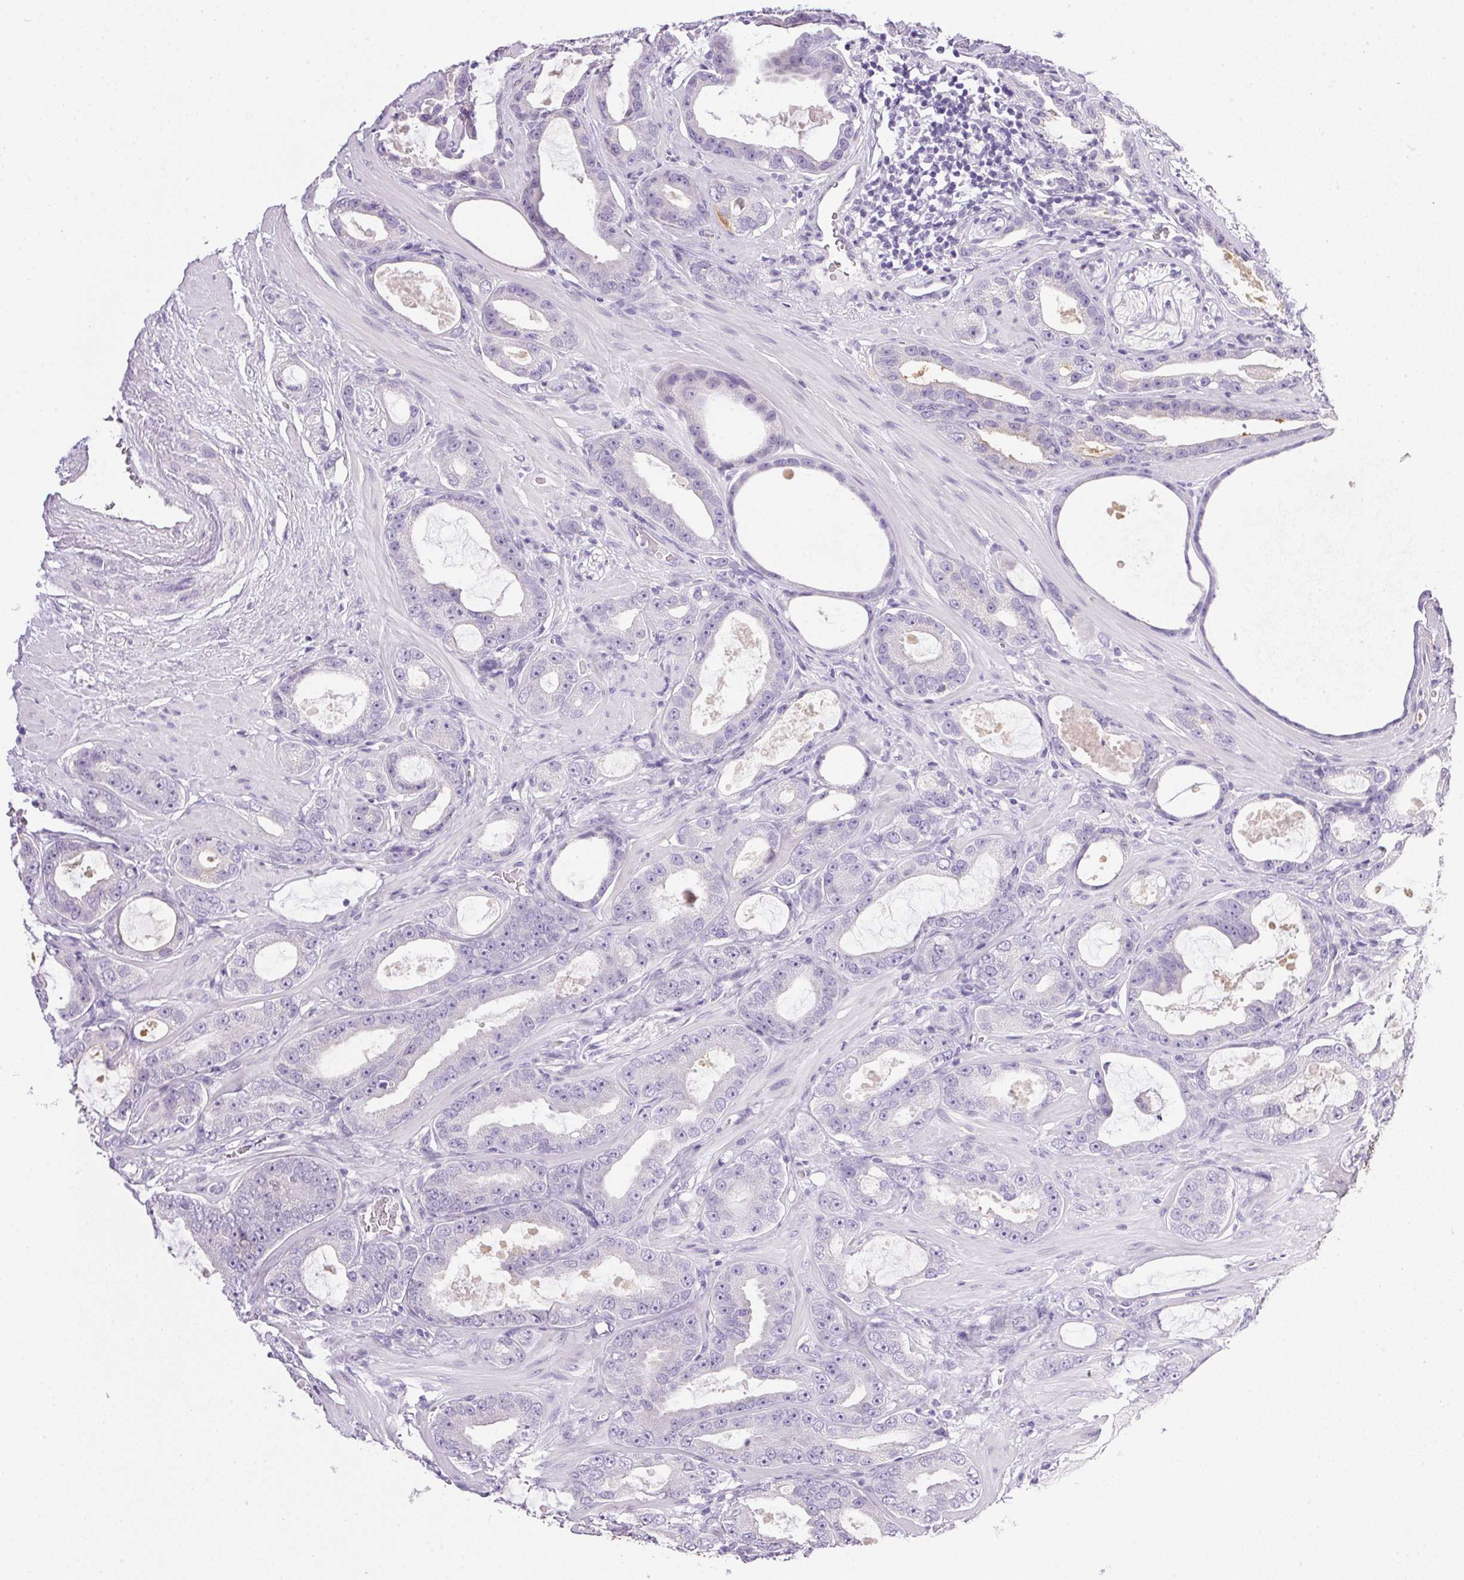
{"staining": {"intensity": "negative", "quantity": "none", "location": "none"}, "tissue": "prostate cancer", "cell_type": "Tumor cells", "image_type": "cancer", "snomed": [{"axis": "morphology", "description": "Adenocarcinoma, High grade"}, {"axis": "topography", "description": "Prostate"}], "caption": "Human prostate cancer (adenocarcinoma (high-grade)) stained for a protein using immunohistochemistry reveals no staining in tumor cells.", "gene": "ATP6V0A4", "patient": {"sex": "male", "age": 65}}